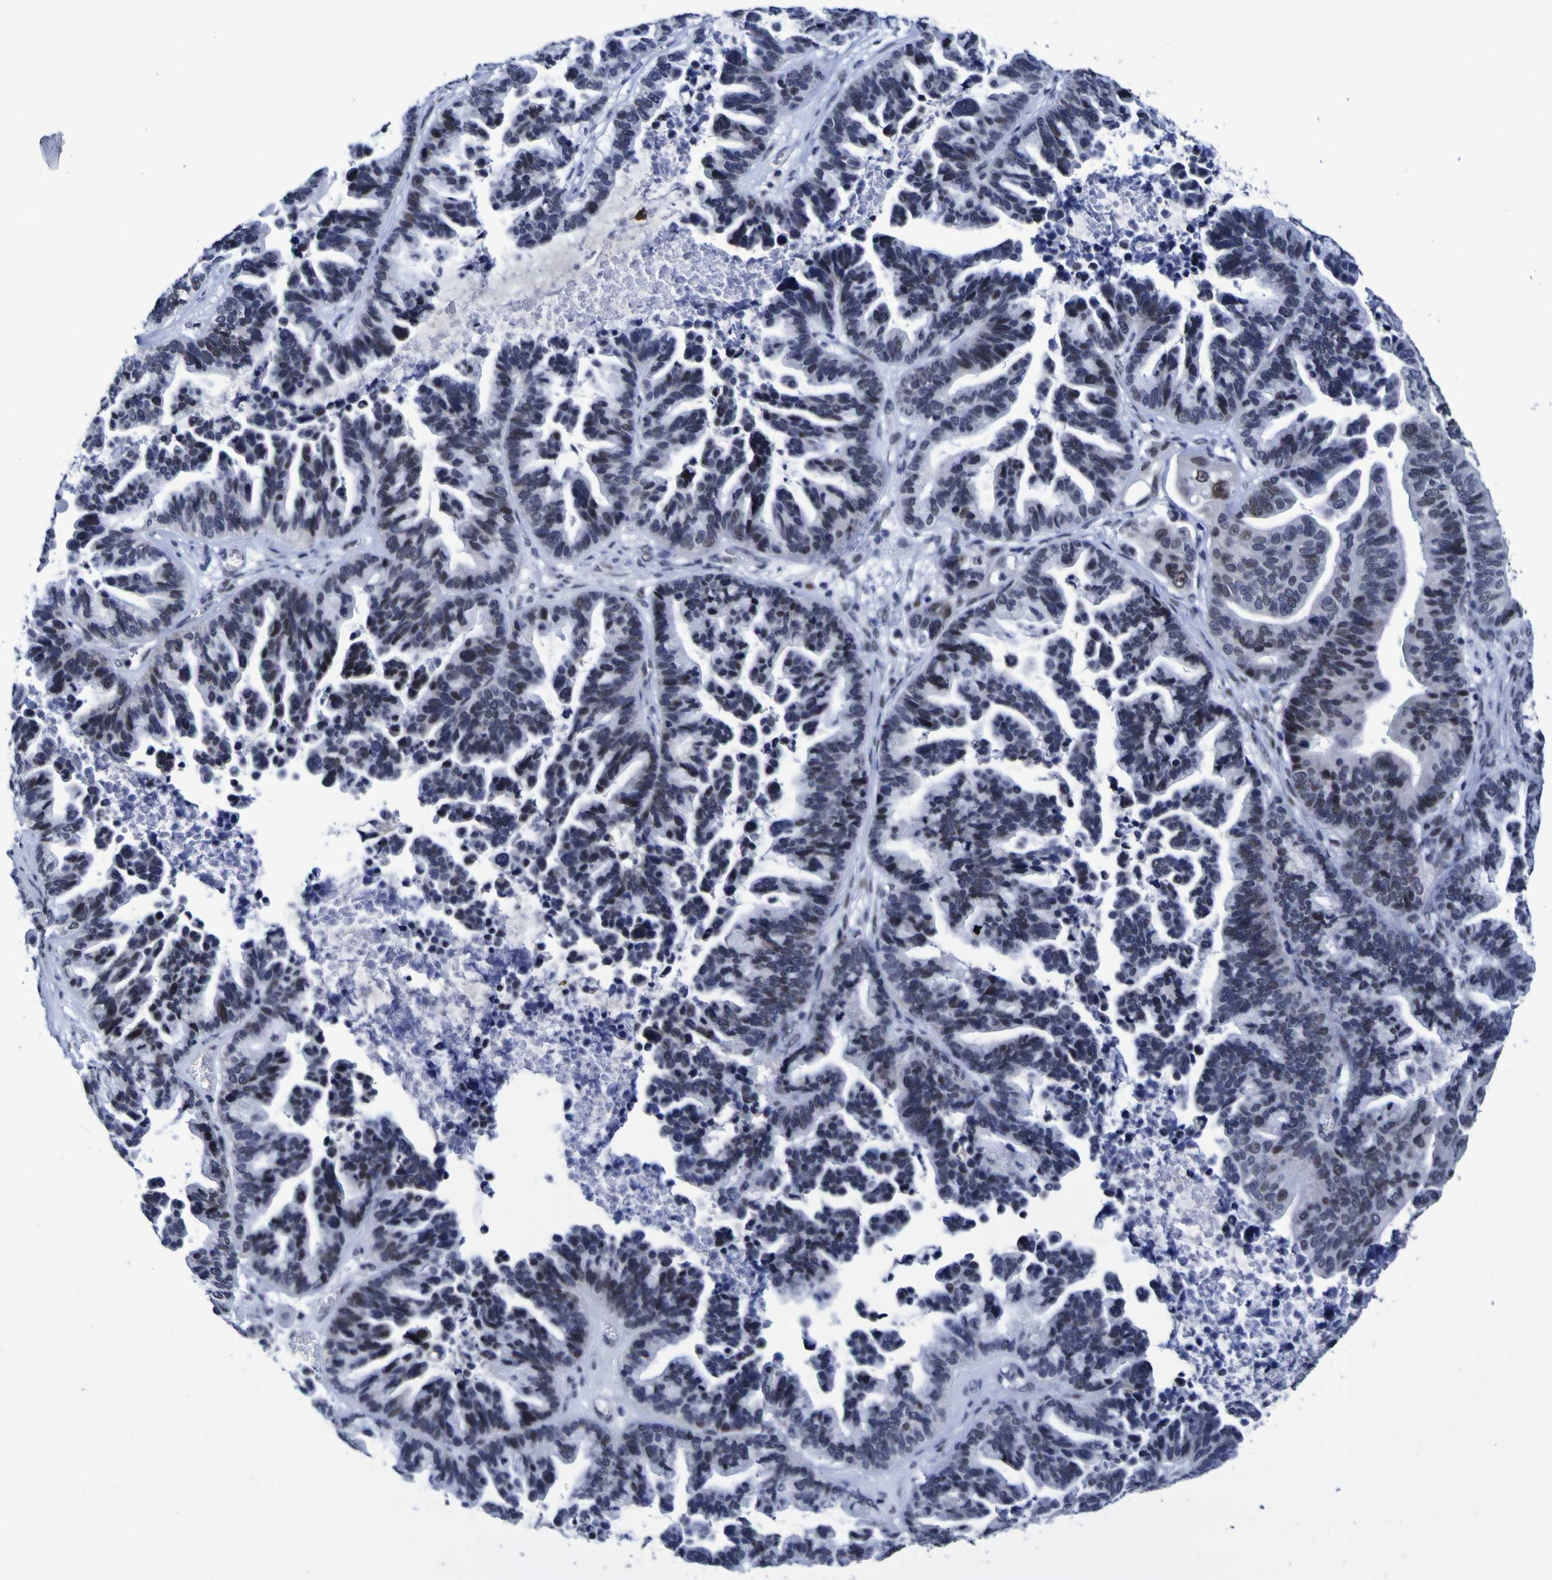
{"staining": {"intensity": "weak", "quantity": "<25%", "location": "nuclear"}, "tissue": "ovarian cancer", "cell_type": "Tumor cells", "image_type": "cancer", "snomed": [{"axis": "morphology", "description": "Cystadenocarcinoma, serous, NOS"}, {"axis": "topography", "description": "Ovary"}], "caption": "There is no significant staining in tumor cells of serous cystadenocarcinoma (ovarian).", "gene": "MBD3", "patient": {"sex": "female", "age": 56}}